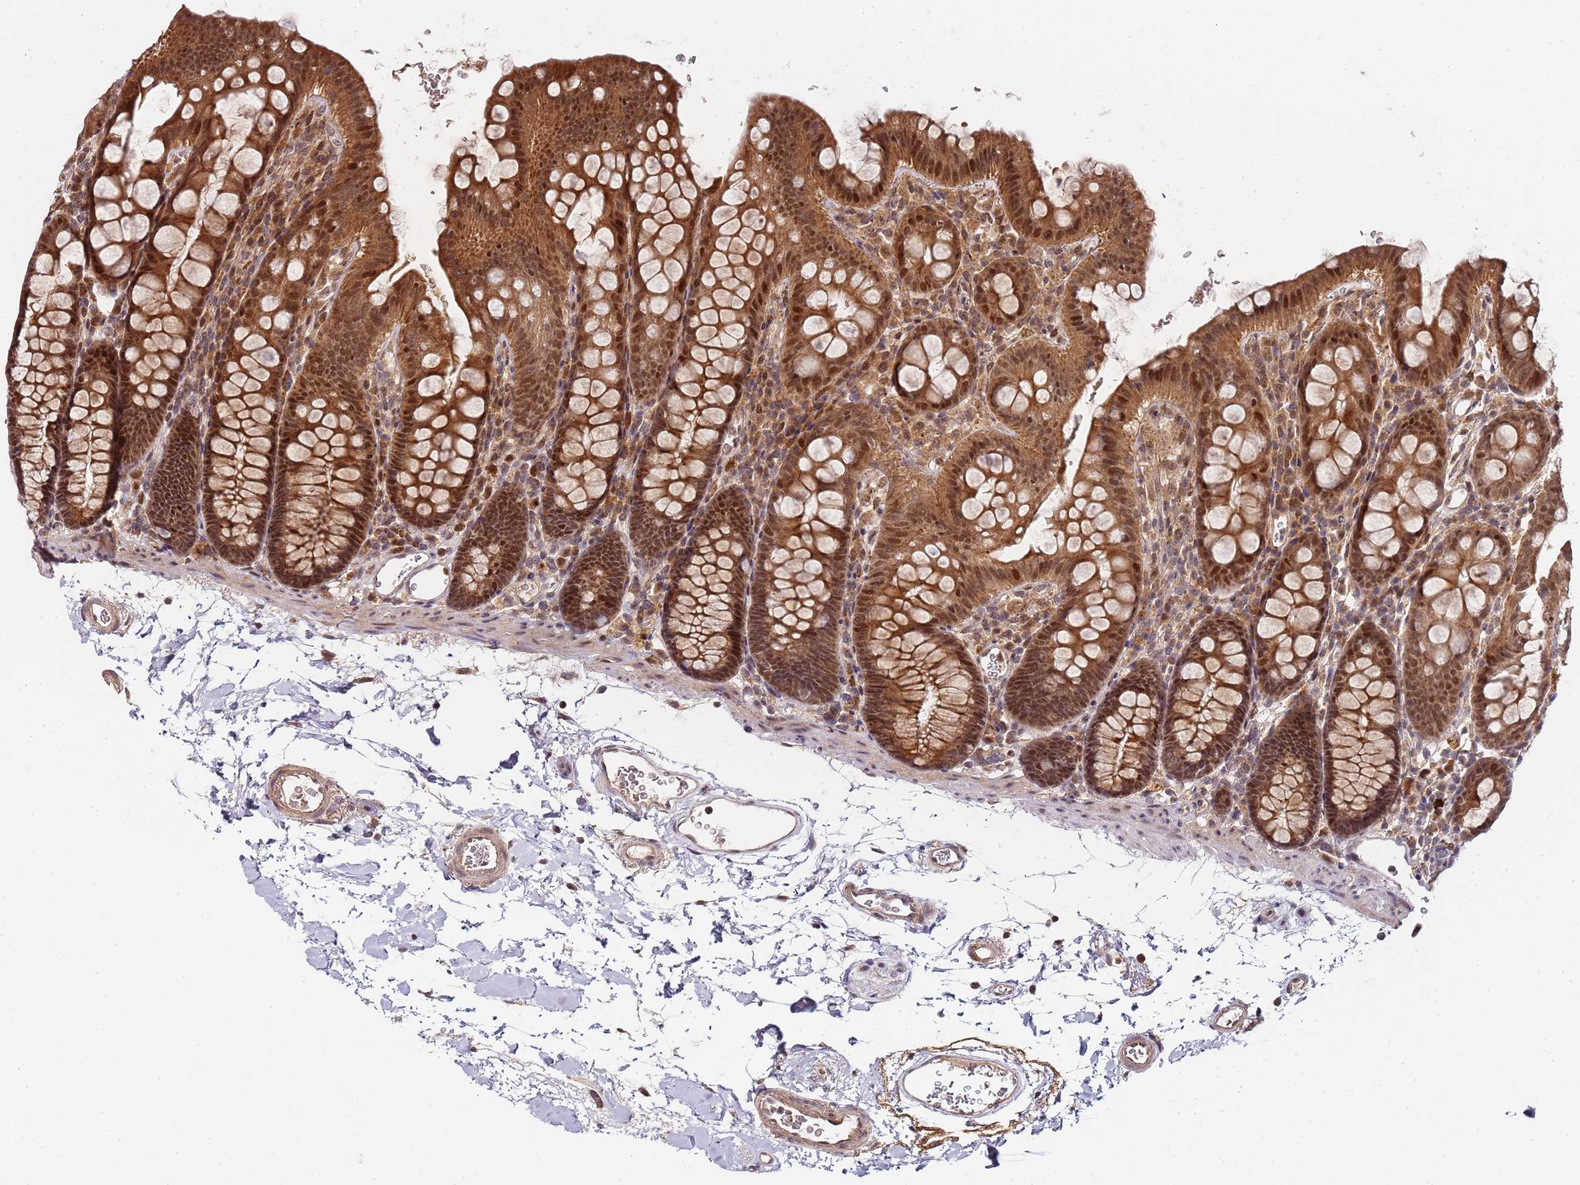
{"staining": {"intensity": "moderate", "quantity": ">75%", "location": "cytoplasmic/membranous"}, "tissue": "colon", "cell_type": "Endothelial cells", "image_type": "normal", "snomed": [{"axis": "morphology", "description": "Normal tissue, NOS"}, {"axis": "topography", "description": "Colon"}], "caption": "A photomicrograph of human colon stained for a protein exhibits moderate cytoplasmic/membranous brown staining in endothelial cells. Ihc stains the protein of interest in brown and the nuclei are stained blue.", "gene": "EDC3", "patient": {"sex": "male", "age": 75}}